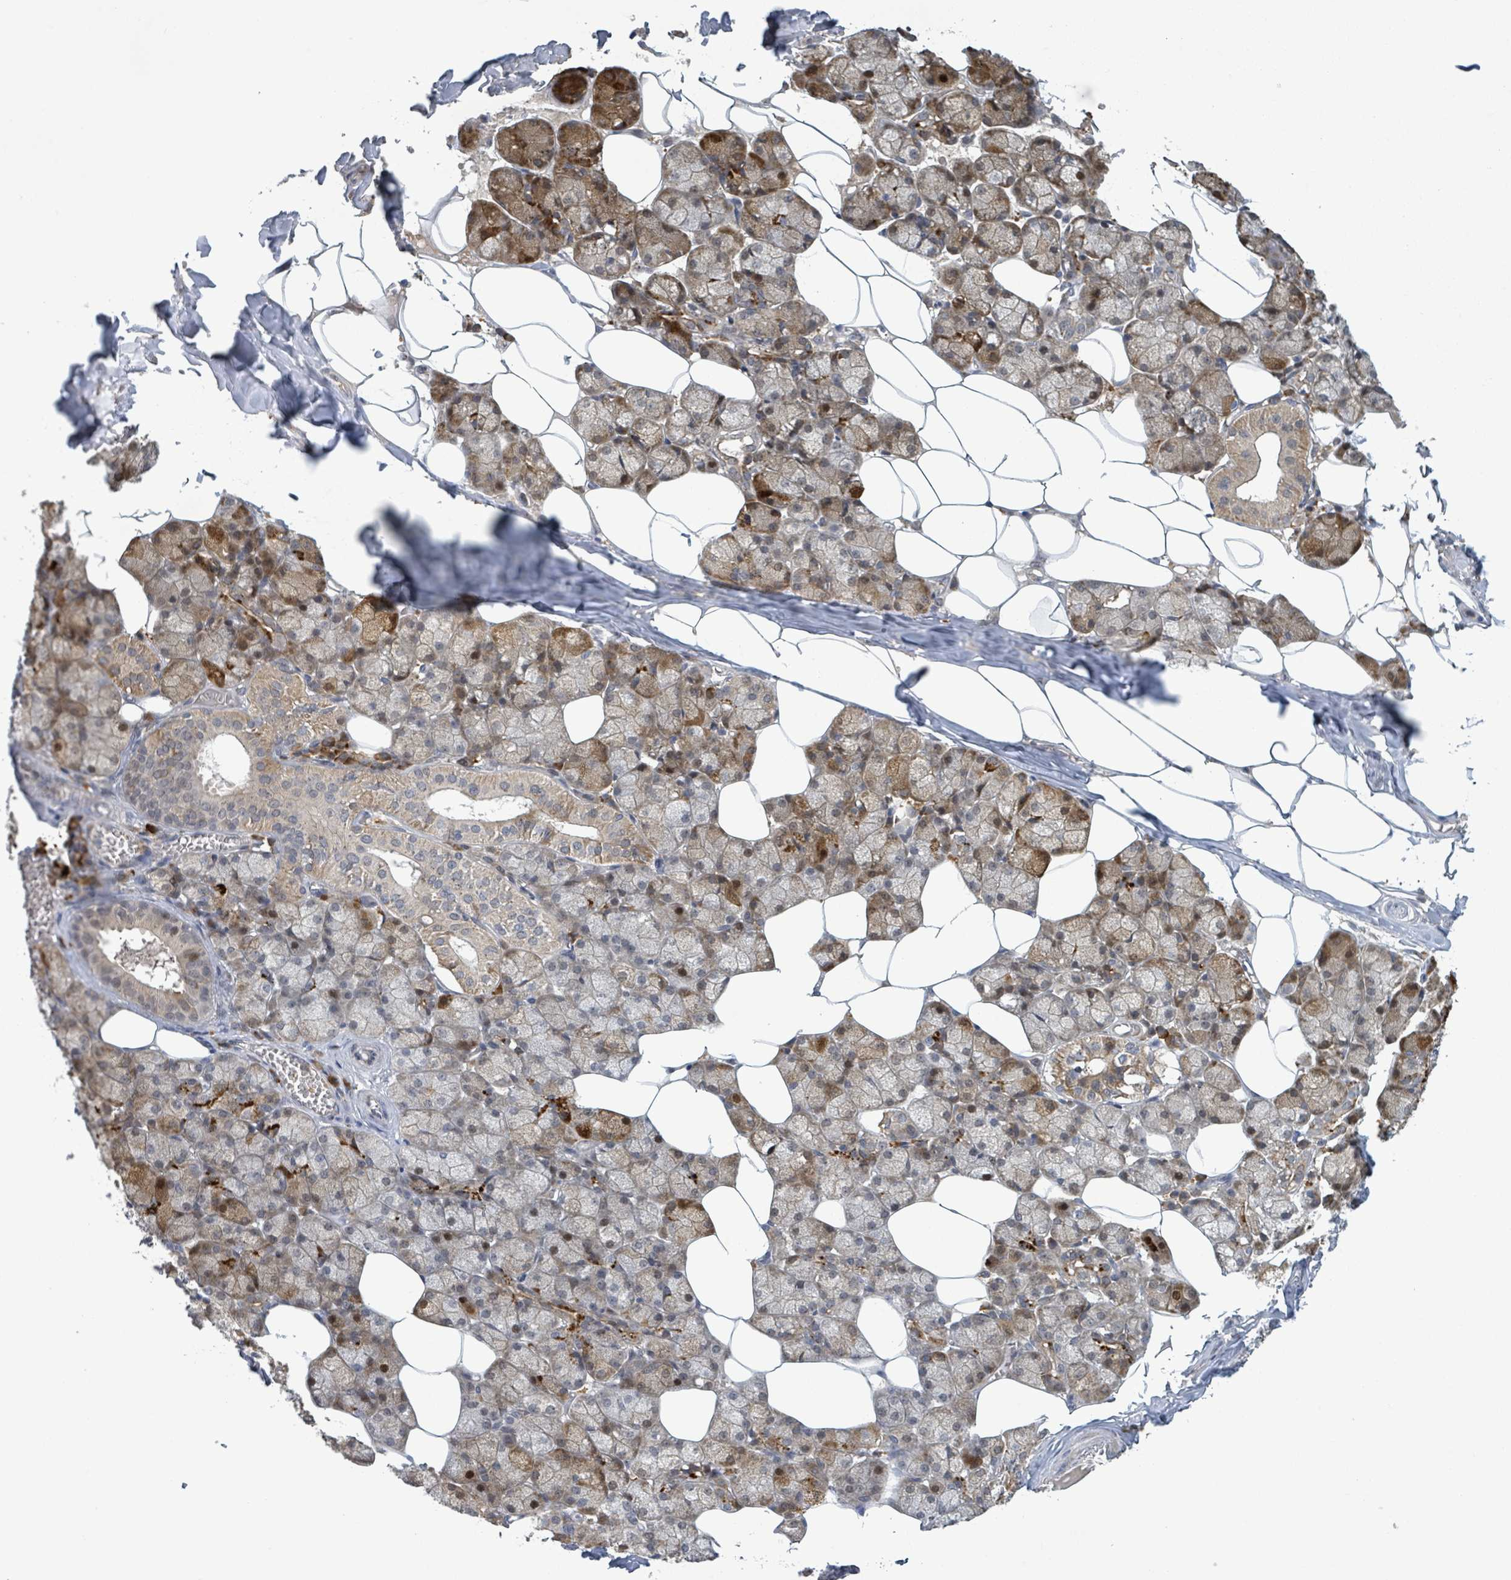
{"staining": {"intensity": "strong", "quantity": "25%-75%", "location": "cytoplasmic/membranous"}, "tissue": "salivary gland", "cell_type": "Glandular cells", "image_type": "normal", "snomed": [{"axis": "morphology", "description": "Normal tissue, NOS"}, {"axis": "topography", "description": "Salivary gland"}], "caption": "Immunohistochemistry histopathology image of normal salivary gland stained for a protein (brown), which reveals high levels of strong cytoplasmic/membranous expression in about 25%-75% of glandular cells.", "gene": "SHROOM2", "patient": {"sex": "male", "age": 62}}